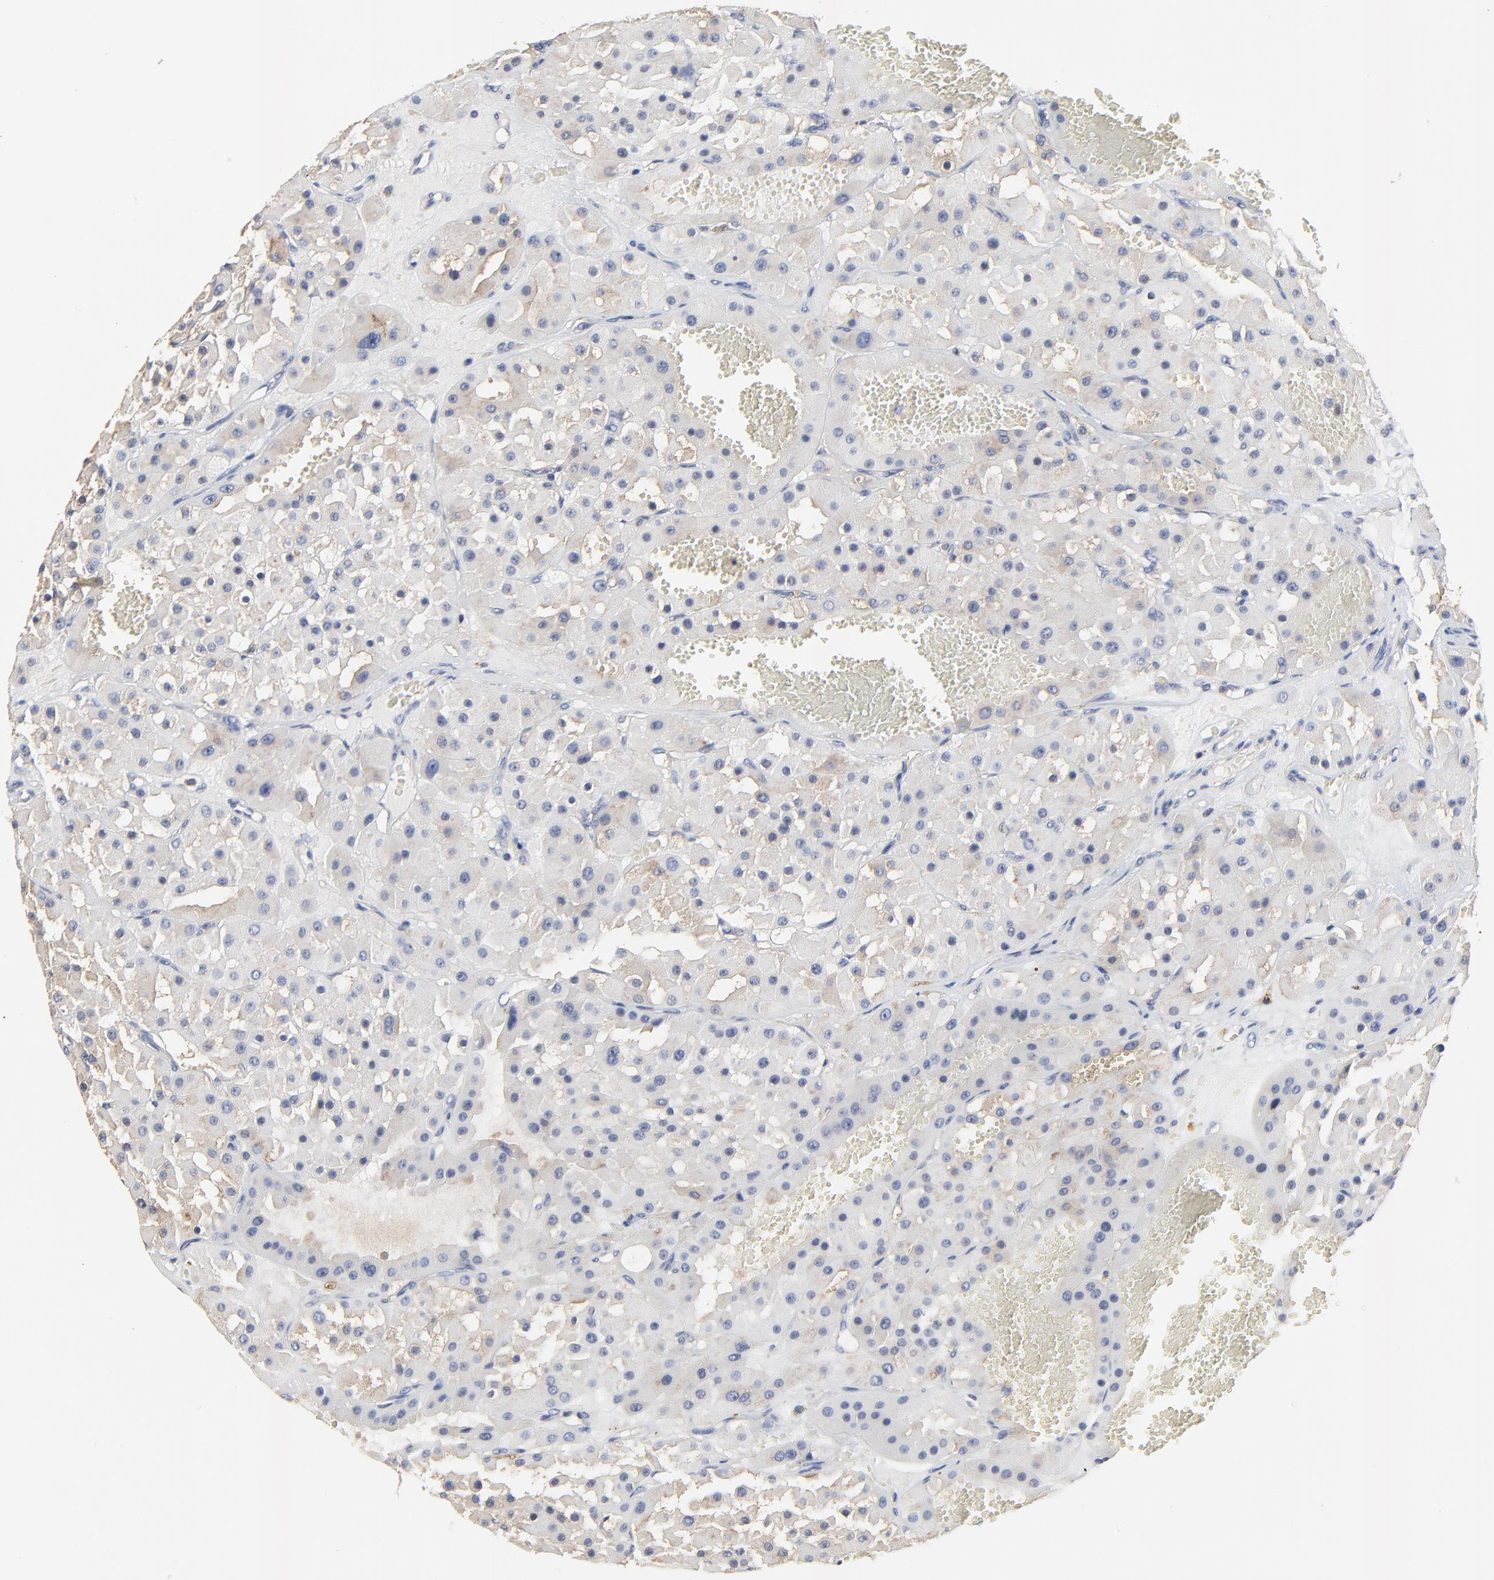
{"staining": {"intensity": "moderate", "quantity": "25%-75%", "location": "cytoplasmic/membranous"}, "tissue": "renal cancer", "cell_type": "Tumor cells", "image_type": "cancer", "snomed": [{"axis": "morphology", "description": "Adenocarcinoma, uncertain malignant potential"}, {"axis": "topography", "description": "Kidney"}], "caption": "Brown immunohistochemical staining in adenocarcinoma,  uncertain malignant potential (renal) exhibits moderate cytoplasmic/membranous staining in about 25%-75% of tumor cells.", "gene": "NXF3", "patient": {"sex": "male", "age": 63}}